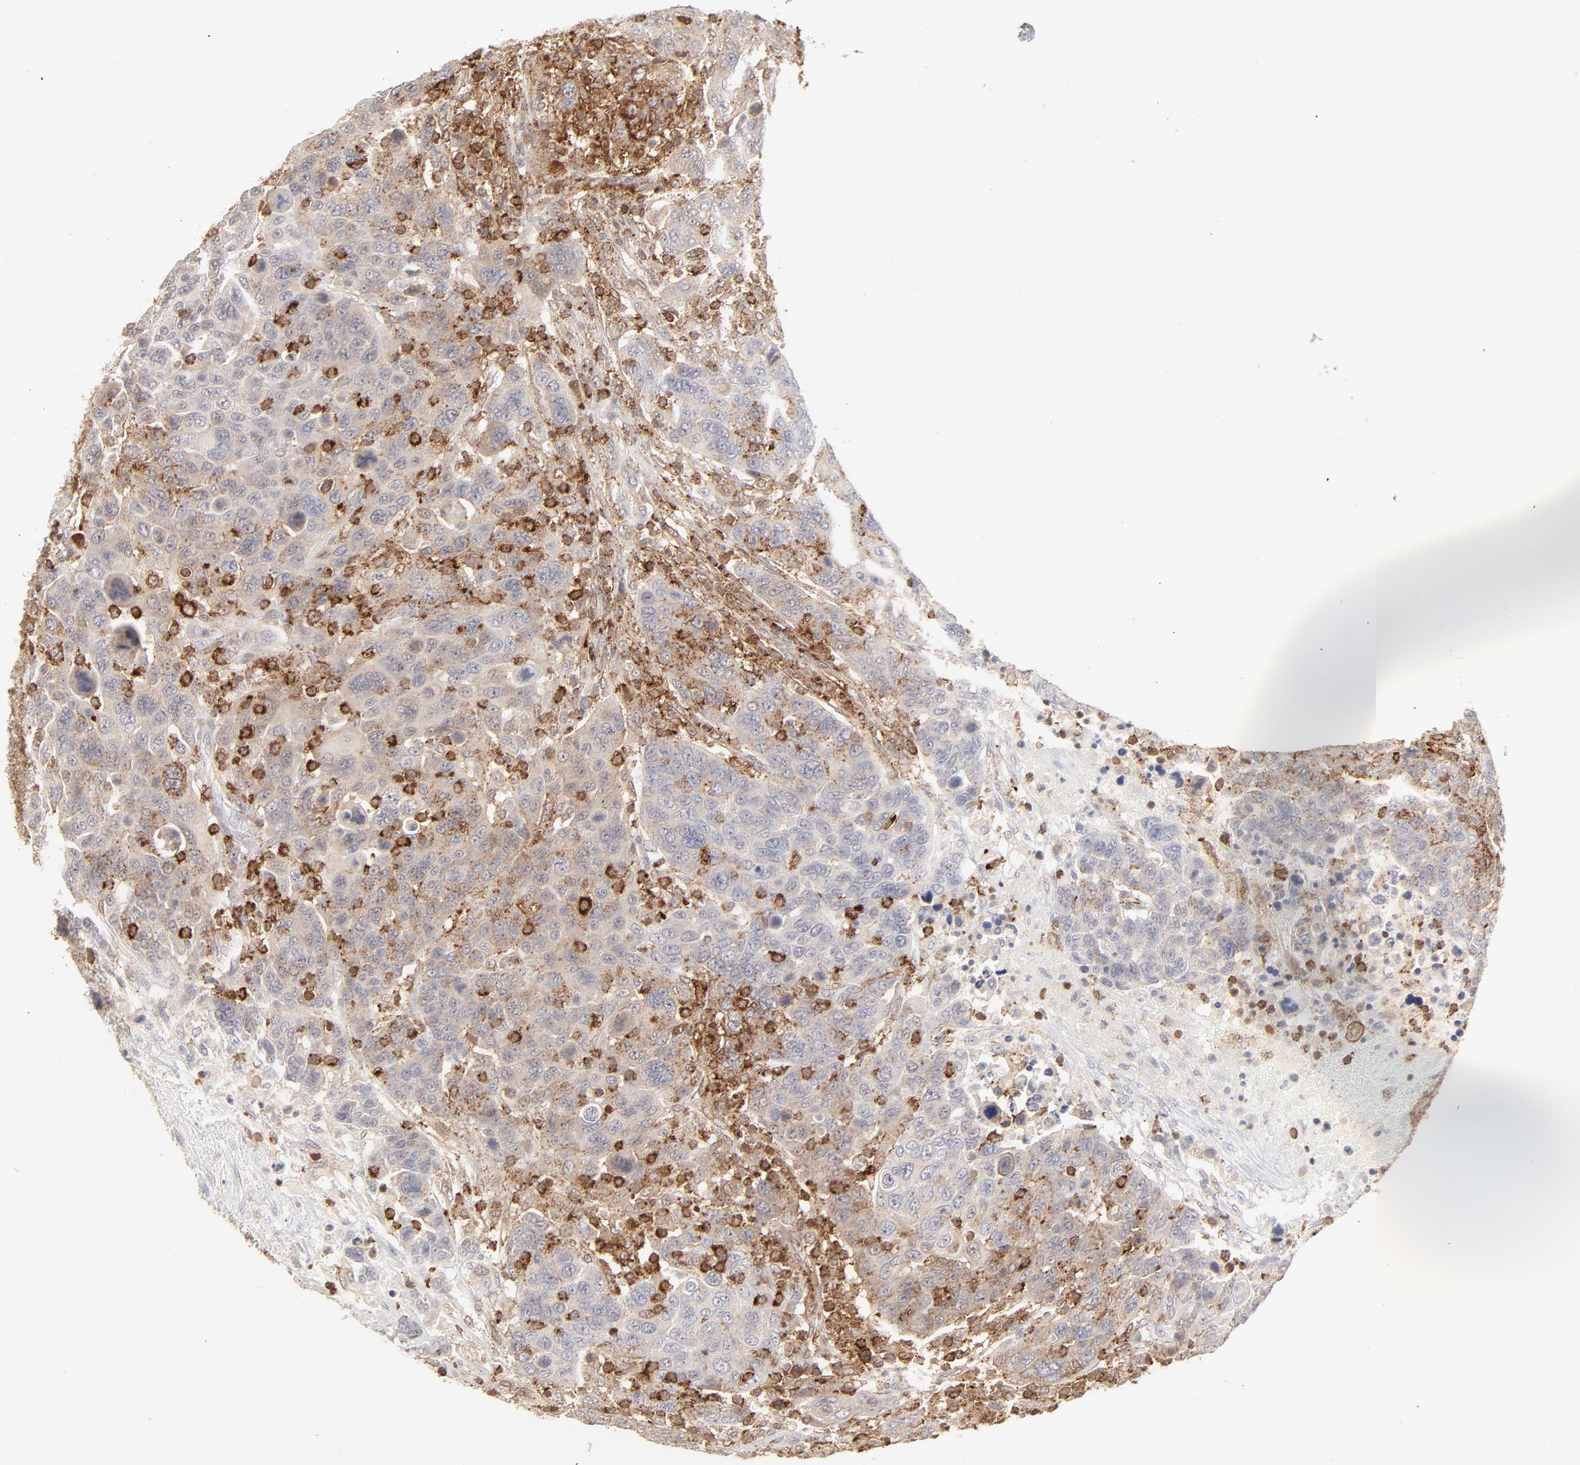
{"staining": {"intensity": "negative", "quantity": "none", "location": "none"}, "tissue": "breast cancer", "cell_type": "Tumor cells", "image_type": "cancer", "snomed": [{"axis": "morphology", "description": "Duct carcinoma"}, {"axis": "topography", "description": "Breast"}], "caption": "A photomicrograph of infiltrating ductal carcinoma (breast) stained for a protein demonstrates no brown staining in tumor cells. (DAB (3,3'-diaminobenzidine) IHC visualized using brightfield microscopy, high magnification).", "gene": "CDK6", "patient": {"sex": "female", "age": 37}}